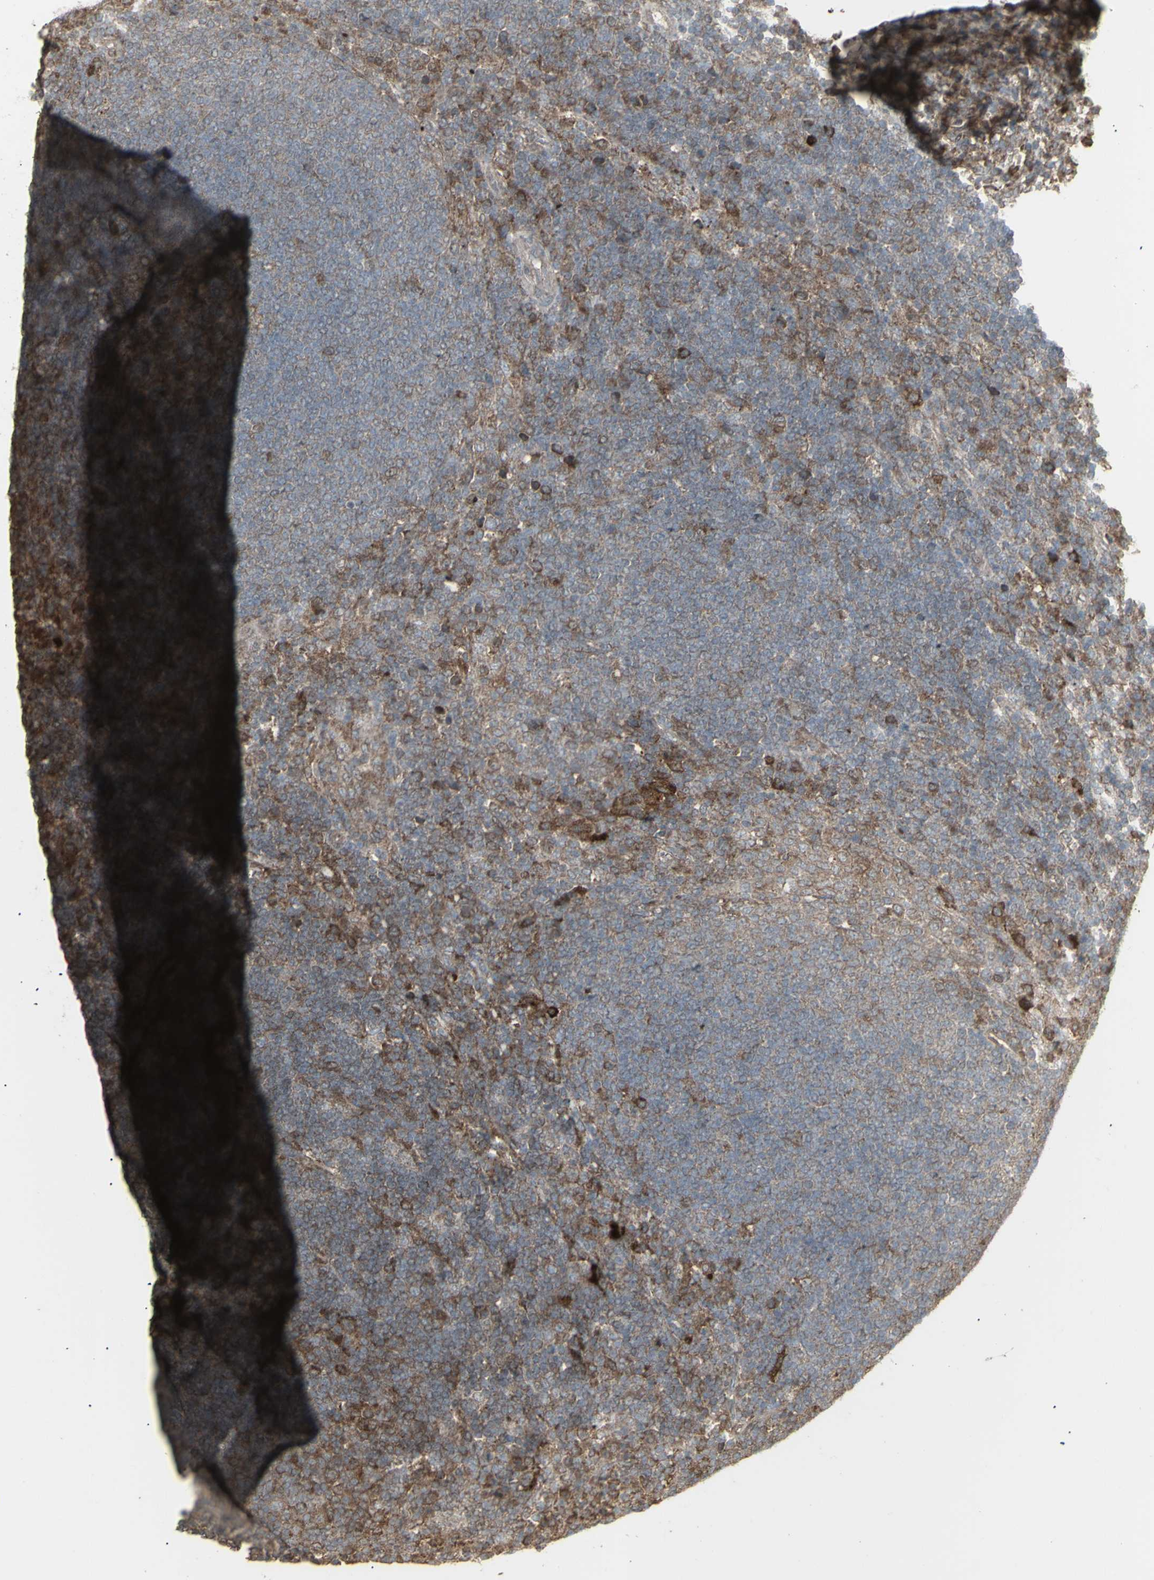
{"staining": {"intensity": "weak", "quantity": "25%-75%", "location": "cytoplasmic/membranous"}, "tissue": "lymph node", "cell_type": "Germinal center cells", "image_type": "normal", "snomed": [{"axis": "morphology", "description": "Normal tissue, NOS"}, {"axis": "topography", "description": "Lymph node"}], "caption": "High-power microscopy captured an immunohistochemistry micrograph of normal lymph node, revealing weak cytoplasmic/membranous expression in approximately 25%-75% of germinal center cells. Ihc stains the protein in brown and the nuclei are stained blue.", "gene": "RNASEL", "patient": {"sex": "female", "age": 53}}